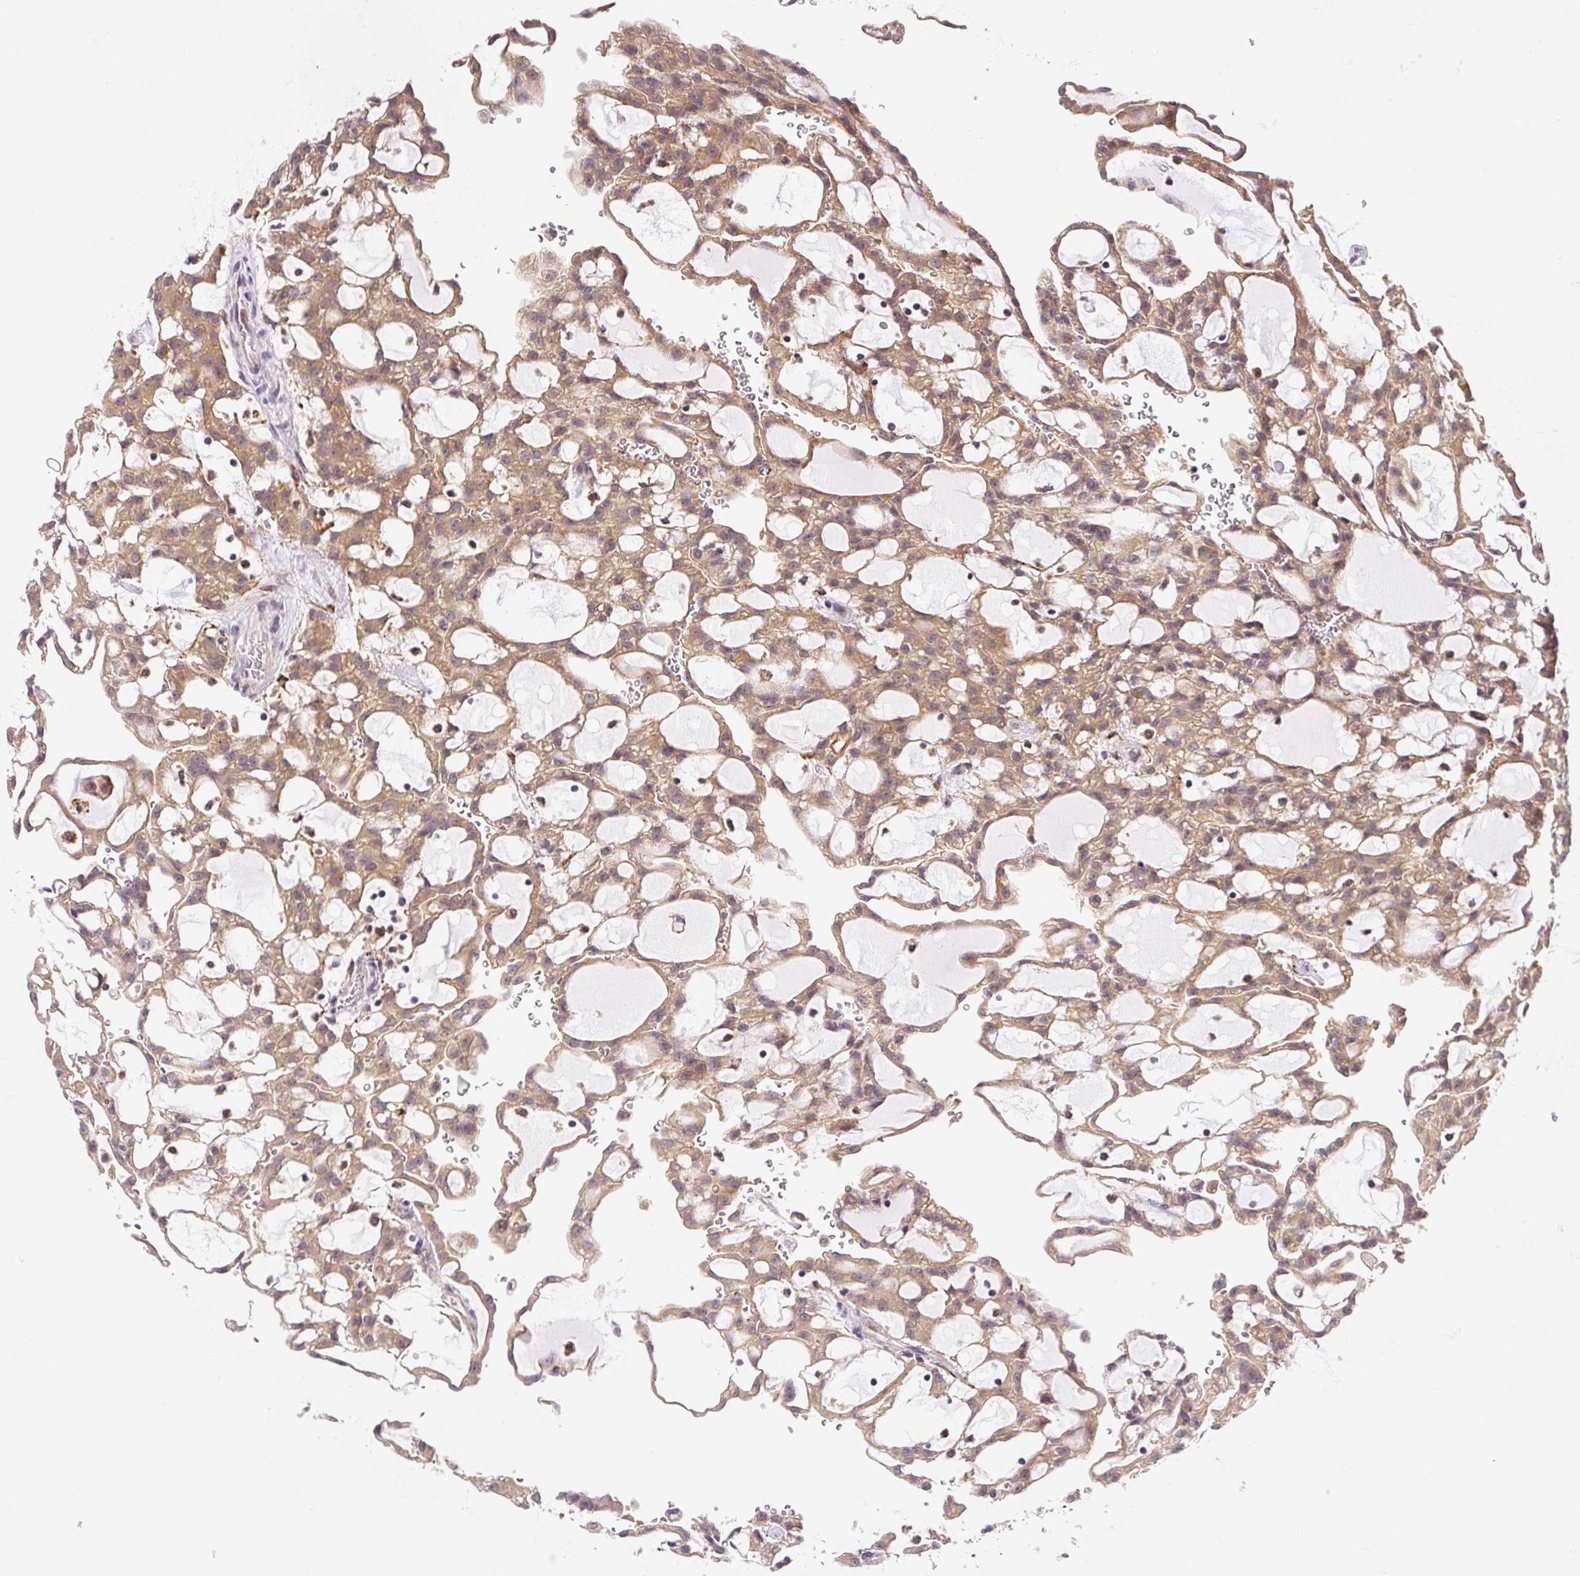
{"staining": {"intensity": "moderate", "quantity": ">75%", "location": "cytoplasmic/membranous"}, "tissue": "renal cancer", "cell_type": "Tumor cells", "image_type": "cancer", "snomed": [{"axis": "morphology", "description": "Adenocarcinoma, NOS"}, {"axis": "topography", "description": "Kidney"}], "caption": "A brown stain highlights moderate cytoplasmic/membranous positivity of a protein in human renal cancer tumor cells. The staining was performed using DAB to visualize the protein expression in brown, while the nuclei were stained in blue with hematoxylin (Magnification: 20x).", "gene": "PLA2G4A", "patient": {"sex": "male", "age": 63}}